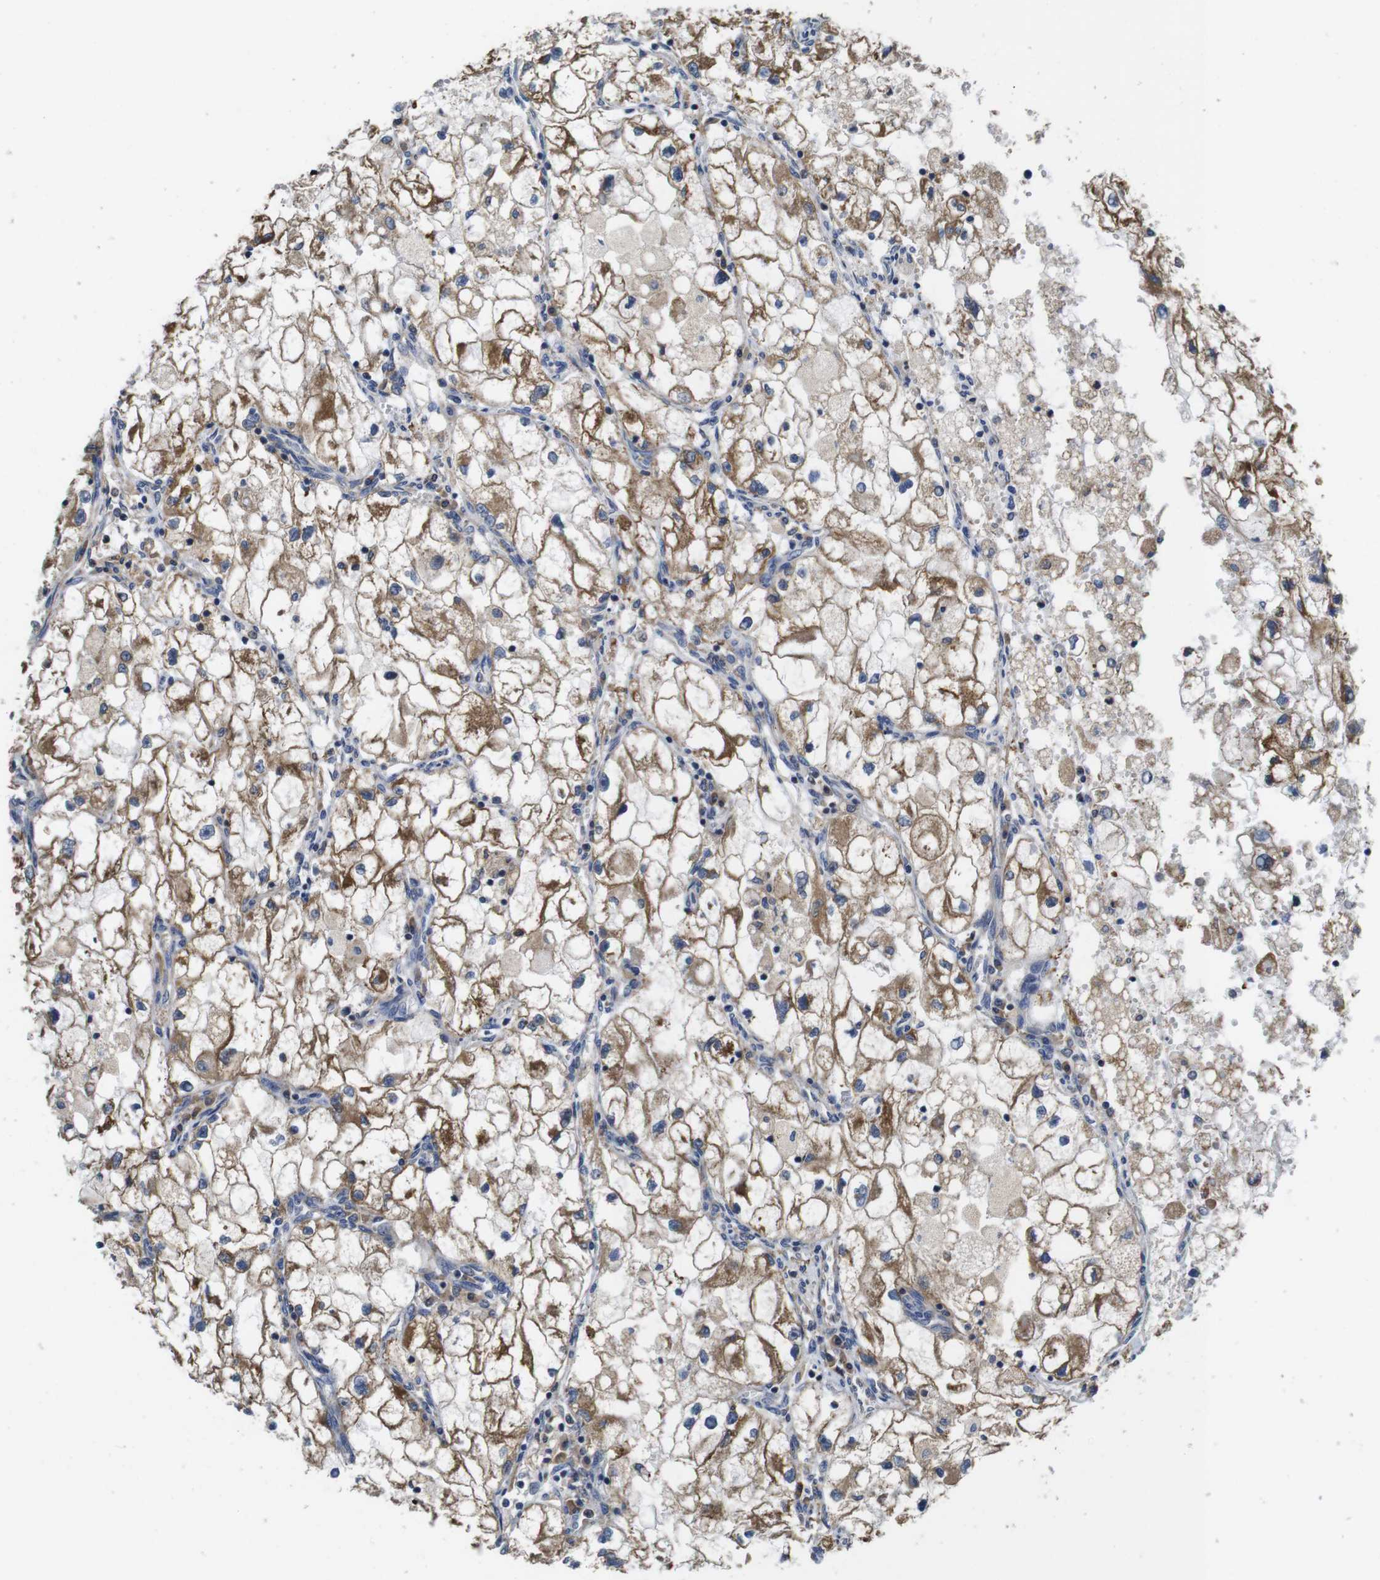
{"staining": {"intensity": "moderate", "quantity": ">75%", "location": "cytoplasmic/membranous"}, "tissue": "renal cancer", "cell_type": "Tumor cells", "image_type": "cancer", "snomed": [{"axis": "morphology", "description": "Adenocarcinoma, NOS"}, {"axis": "topography", "description": "Kidney"}], "caption": "Immunohistochemical staining of renal adenocarcinoma reveals medium levels of moderate cytoplasmic/membranous positivity in approximately >75% of tumor cells.", "gene": "MARCHF7", "patient": {"sex": "female", "age": 70}}